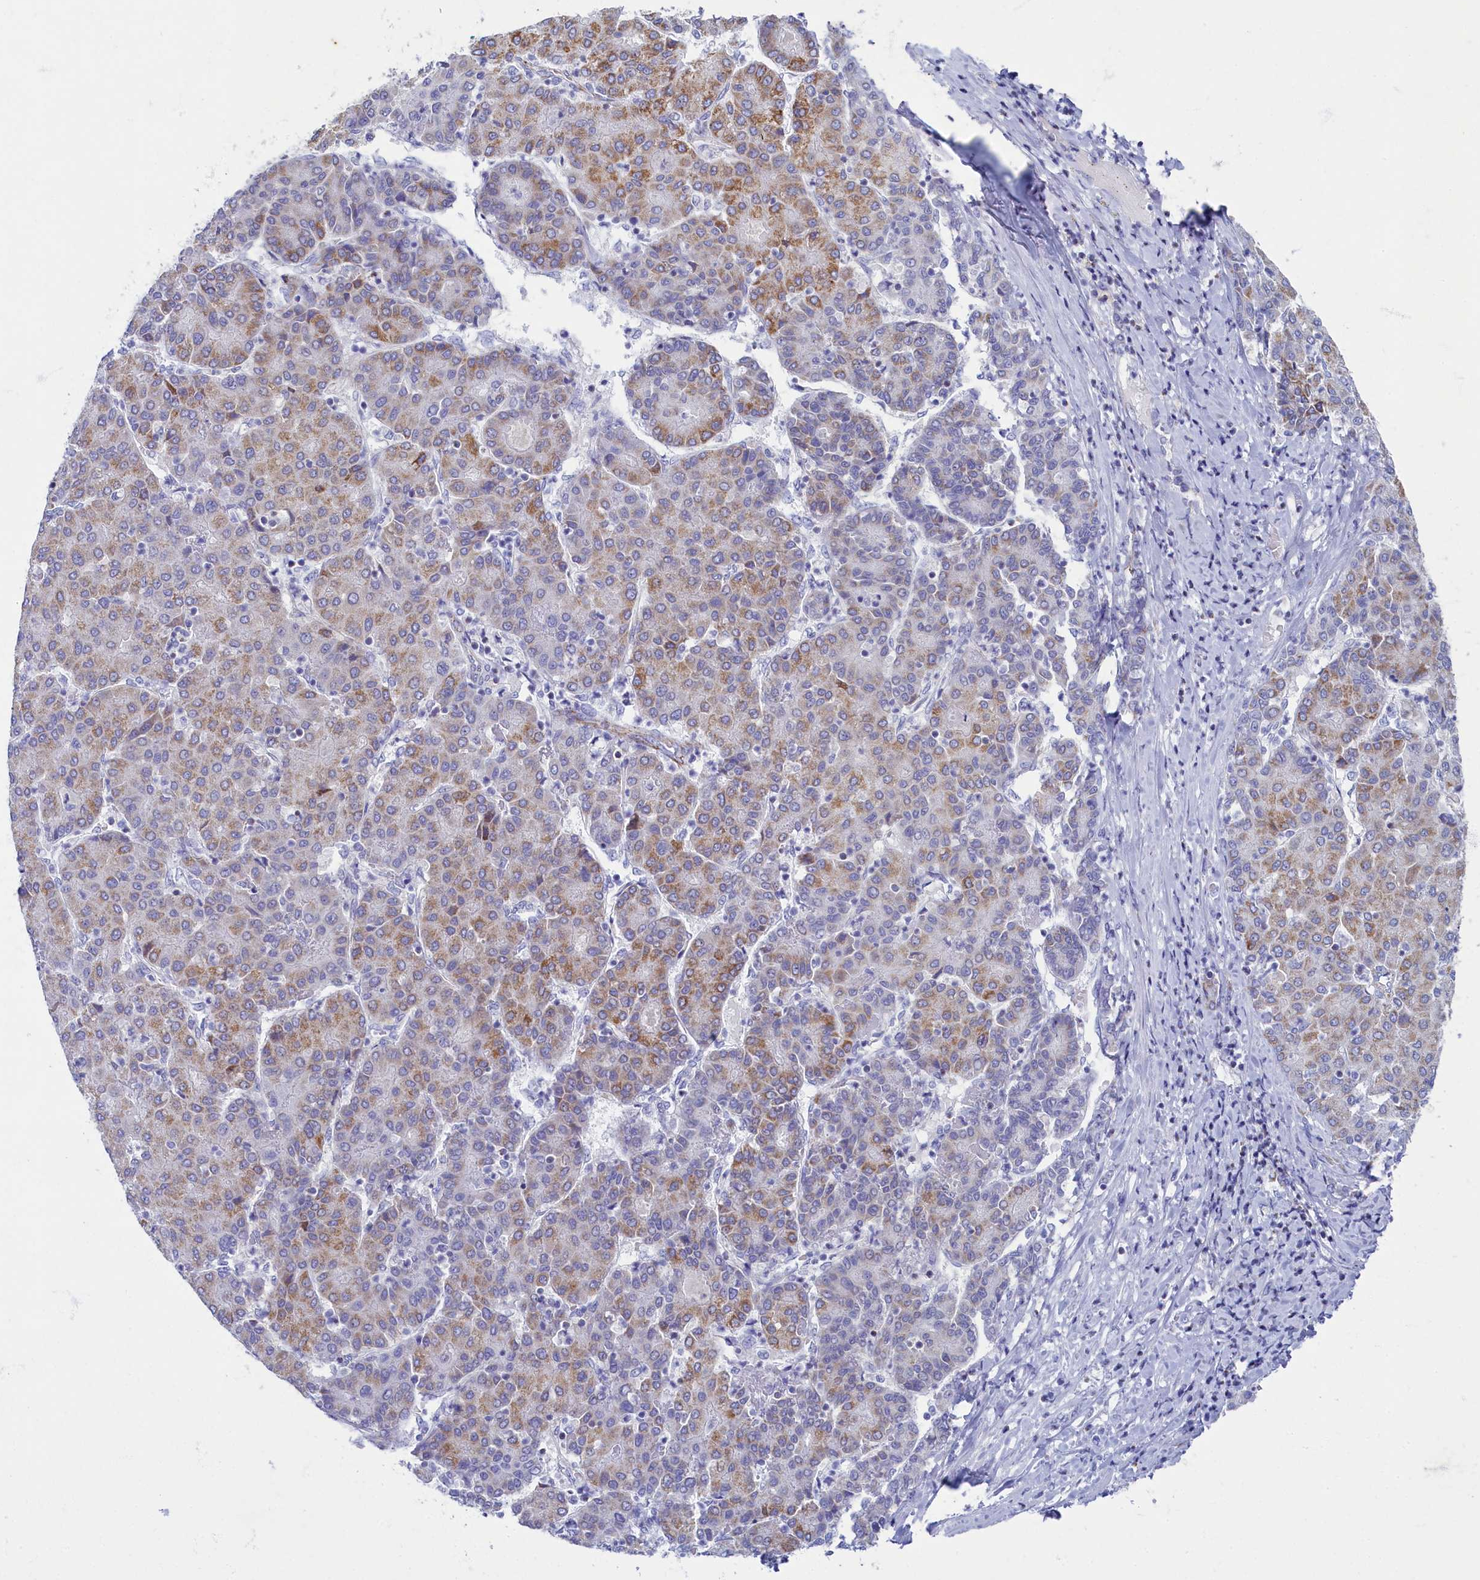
{"staining": {"intensity": "moderate", "quantity": "<25%", "location": "cytoplasmic/membranous"}, "tissue": "liver cancer", "cell_type": "Tumor cells", "image_type": "cancer", "snomed": [{"axis": "morphology", "description": "Carcinoma, Hepatocellular, NOS"}, {"axis": "topography", "description": "Liver"}], "caption": "The immunohistochemical stain highlights moderate cytoplasmic/membranous staining in tumor cells of liver cancer (hepatocellular carcinoma) tissue.", "gene": "OCIAD2", "patient": {"sex": "male", "age": 65}}